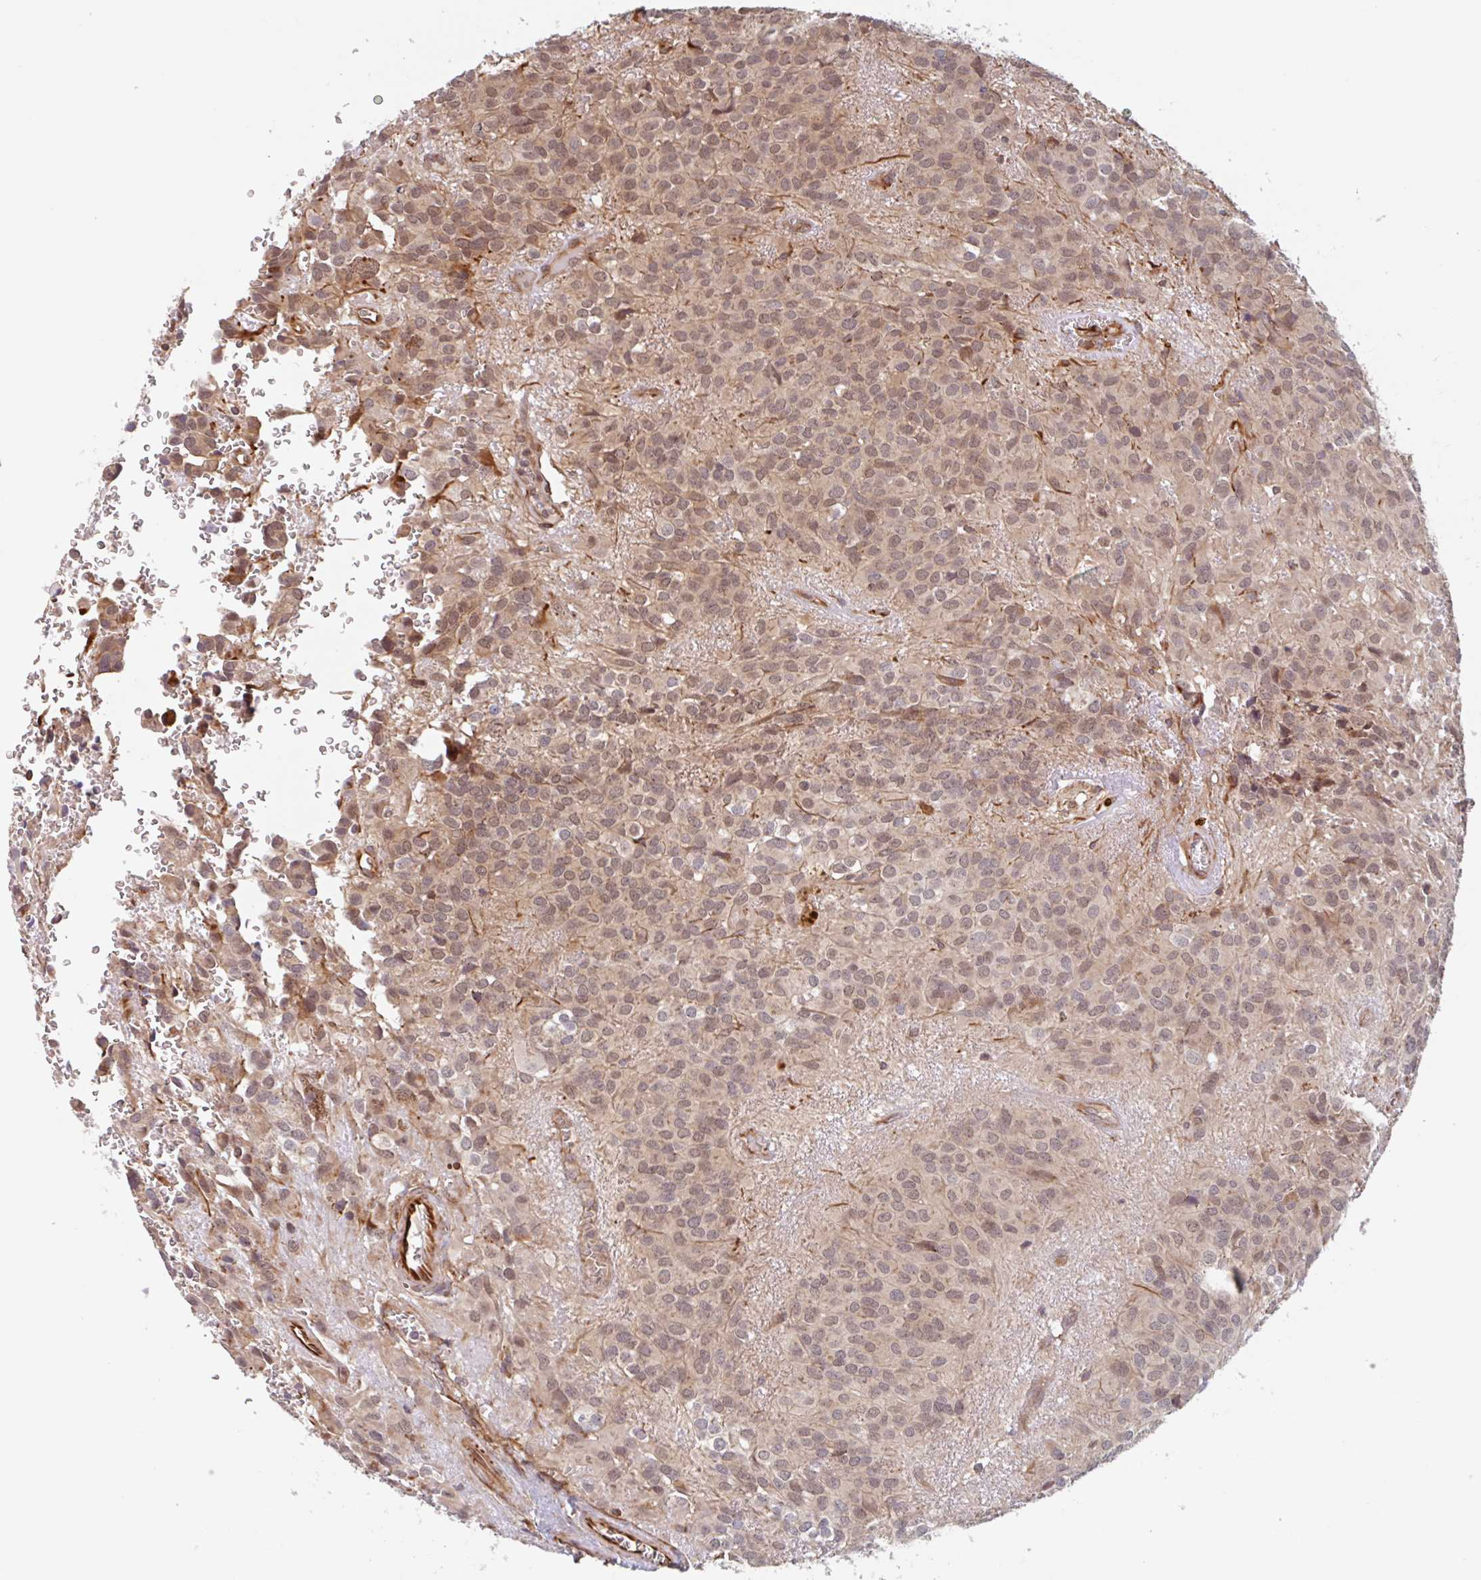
{"staining": {"intensity": "weak", "quantity": "25%-75%", "location": "nuclear"}, "tissue": "glioma", "cell_type": "Tumor cells", "image_type": "cancer", "snomed": [{"axis": "morphology", "description": "Glioma, malignant, Low grade"}, {"axis": "topography", "description": "Brain"}], "caption": "Approximately 25%-75% of tumor cells in low-grade glioma (malignant) reveal weak nuclear protein staining as visualized by brown immunohistochemical staining.", "gene": "NUB1", "patient": {"sex": "male", "age": 56}}